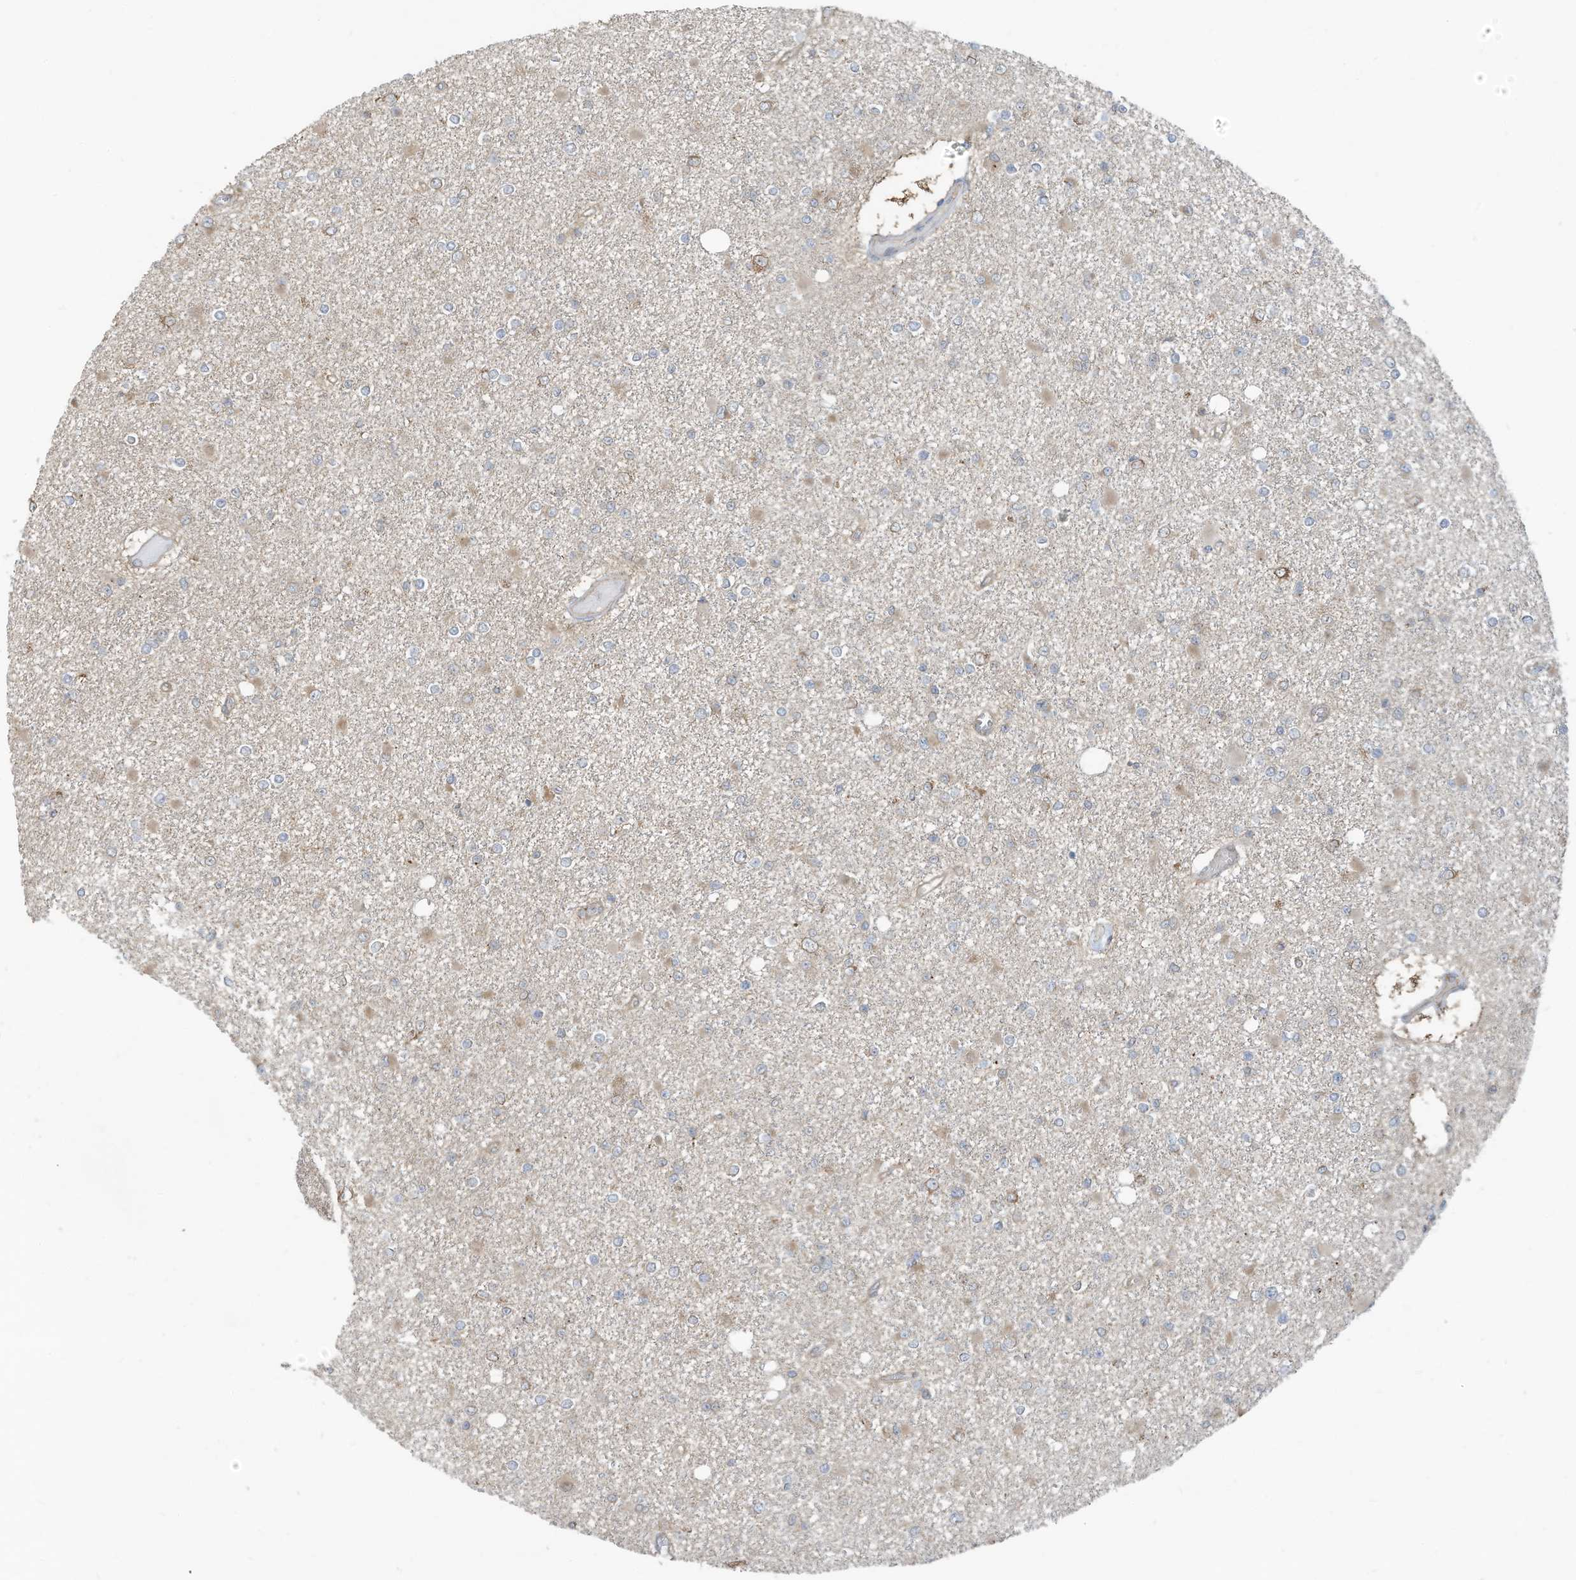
{"staining": {"intensity": "negative", "quantity": "none", "location": "none"}, "tissue": "glioma", "cell_type": "Tumor cells", "image_type": "cancer", "snomed": [{"axis": "morphology", "description": "Glioma, malignant, Low grade"}, {"axis": "topography", "description": "Brain"}], "caption": "An immunohistochemistry micrograph of glioma is shown. There is no staining in tumor cells of glioma.", "gene": "USE1", "patient": {"sex": "female", "age": 22}}